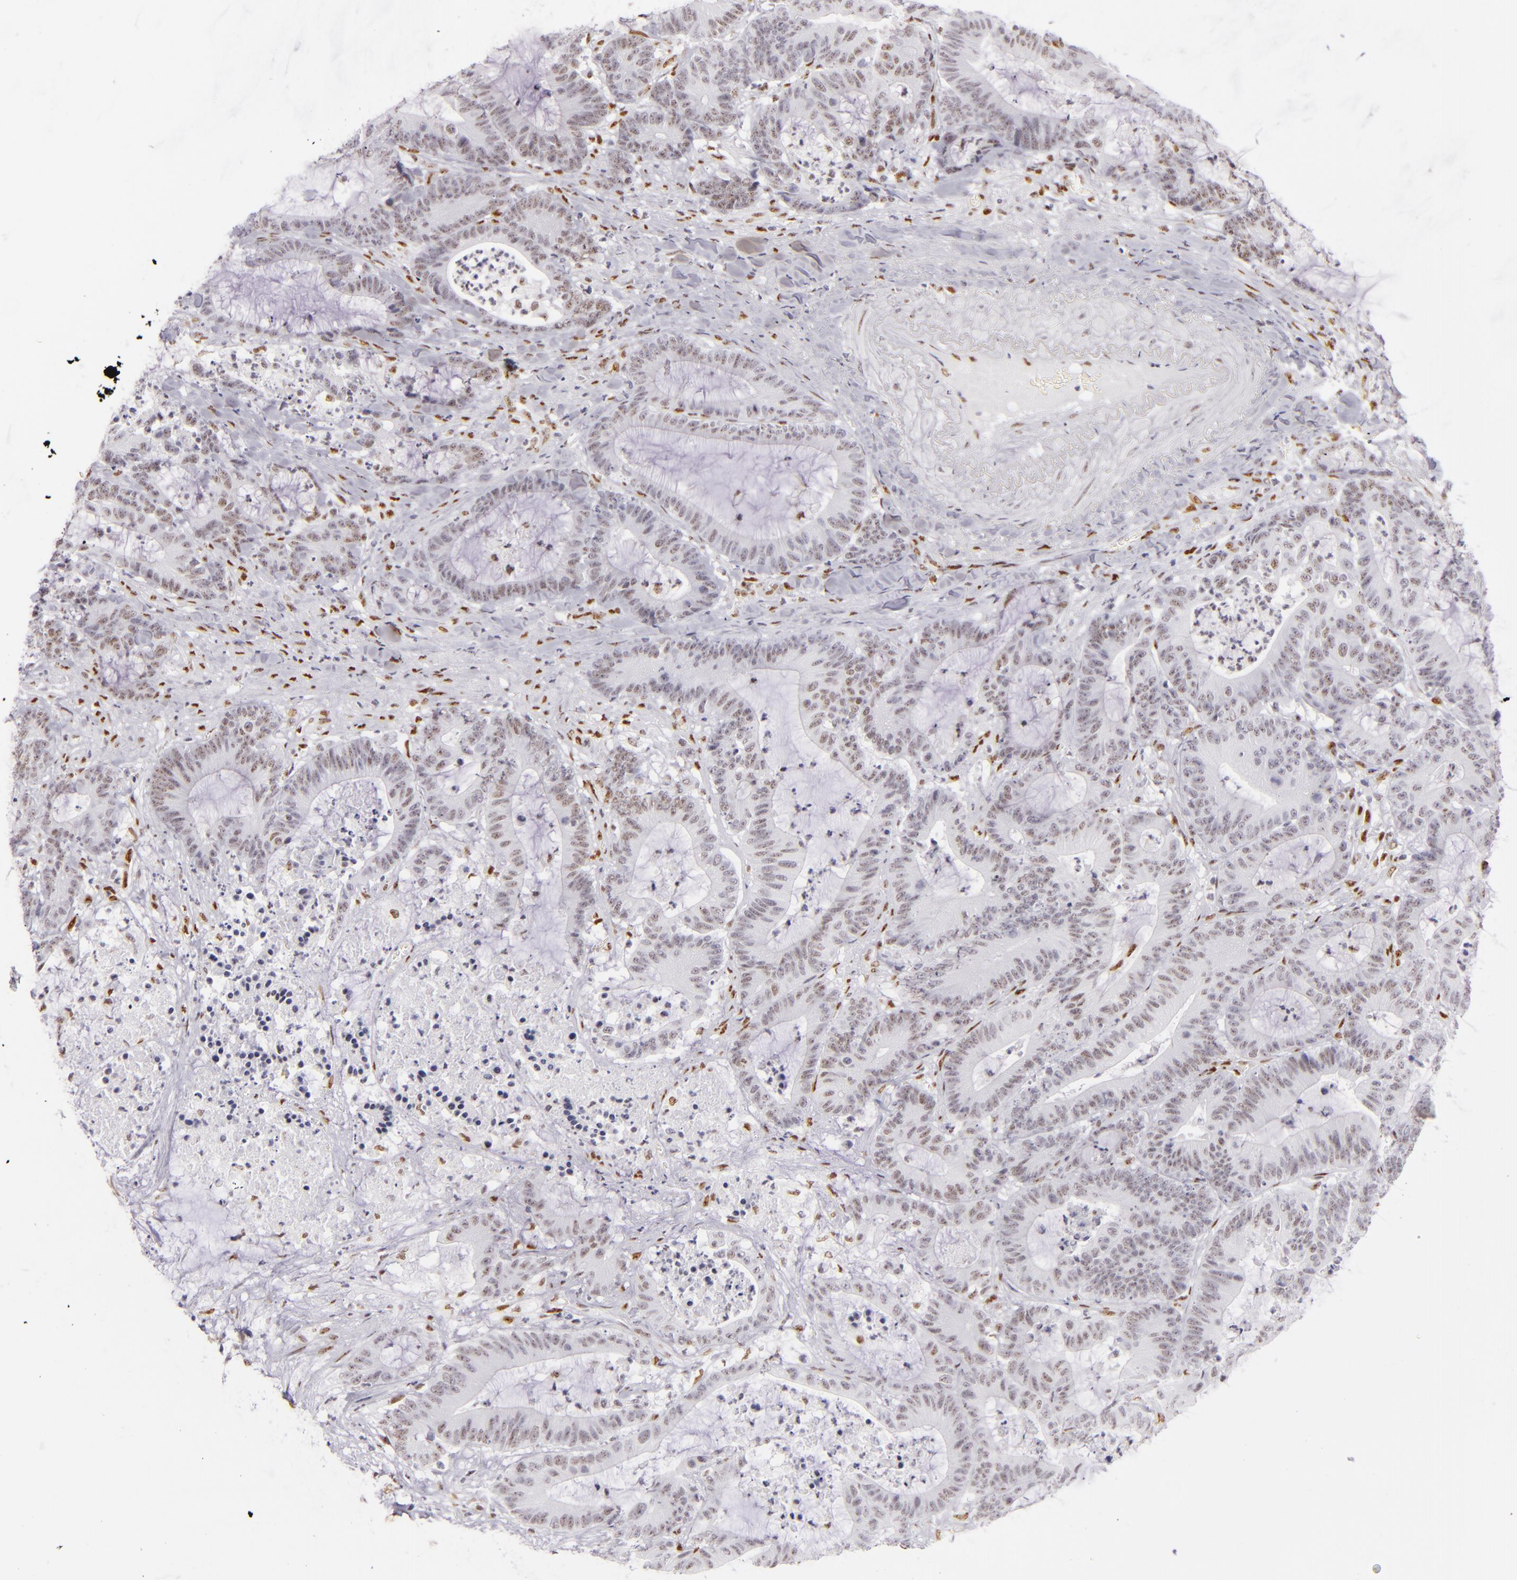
{"staining": {"intensity": "weak", "quantity": ">75%", "location": "nuclear"}, "tissue": "colorectal cancer", "cell_type": "Tumor cells", "image_type": "cancer", "snomed": [{"axis": "morphology", "description": "Adenocarcinoma, NOS"}, {"axis": "topography", "description": "Colon"}], "caption": "Protein expression analysis of human colorectal cancer (adenocarcinoma) reveals weak nuclear expression in about >75% of tumor cells. Immunohistochemistry (ihc) stains the protein in brown and the nuclei are stained blue.", "gene": "TOP3A", "patient": {"sex": "female", "age": 84}}